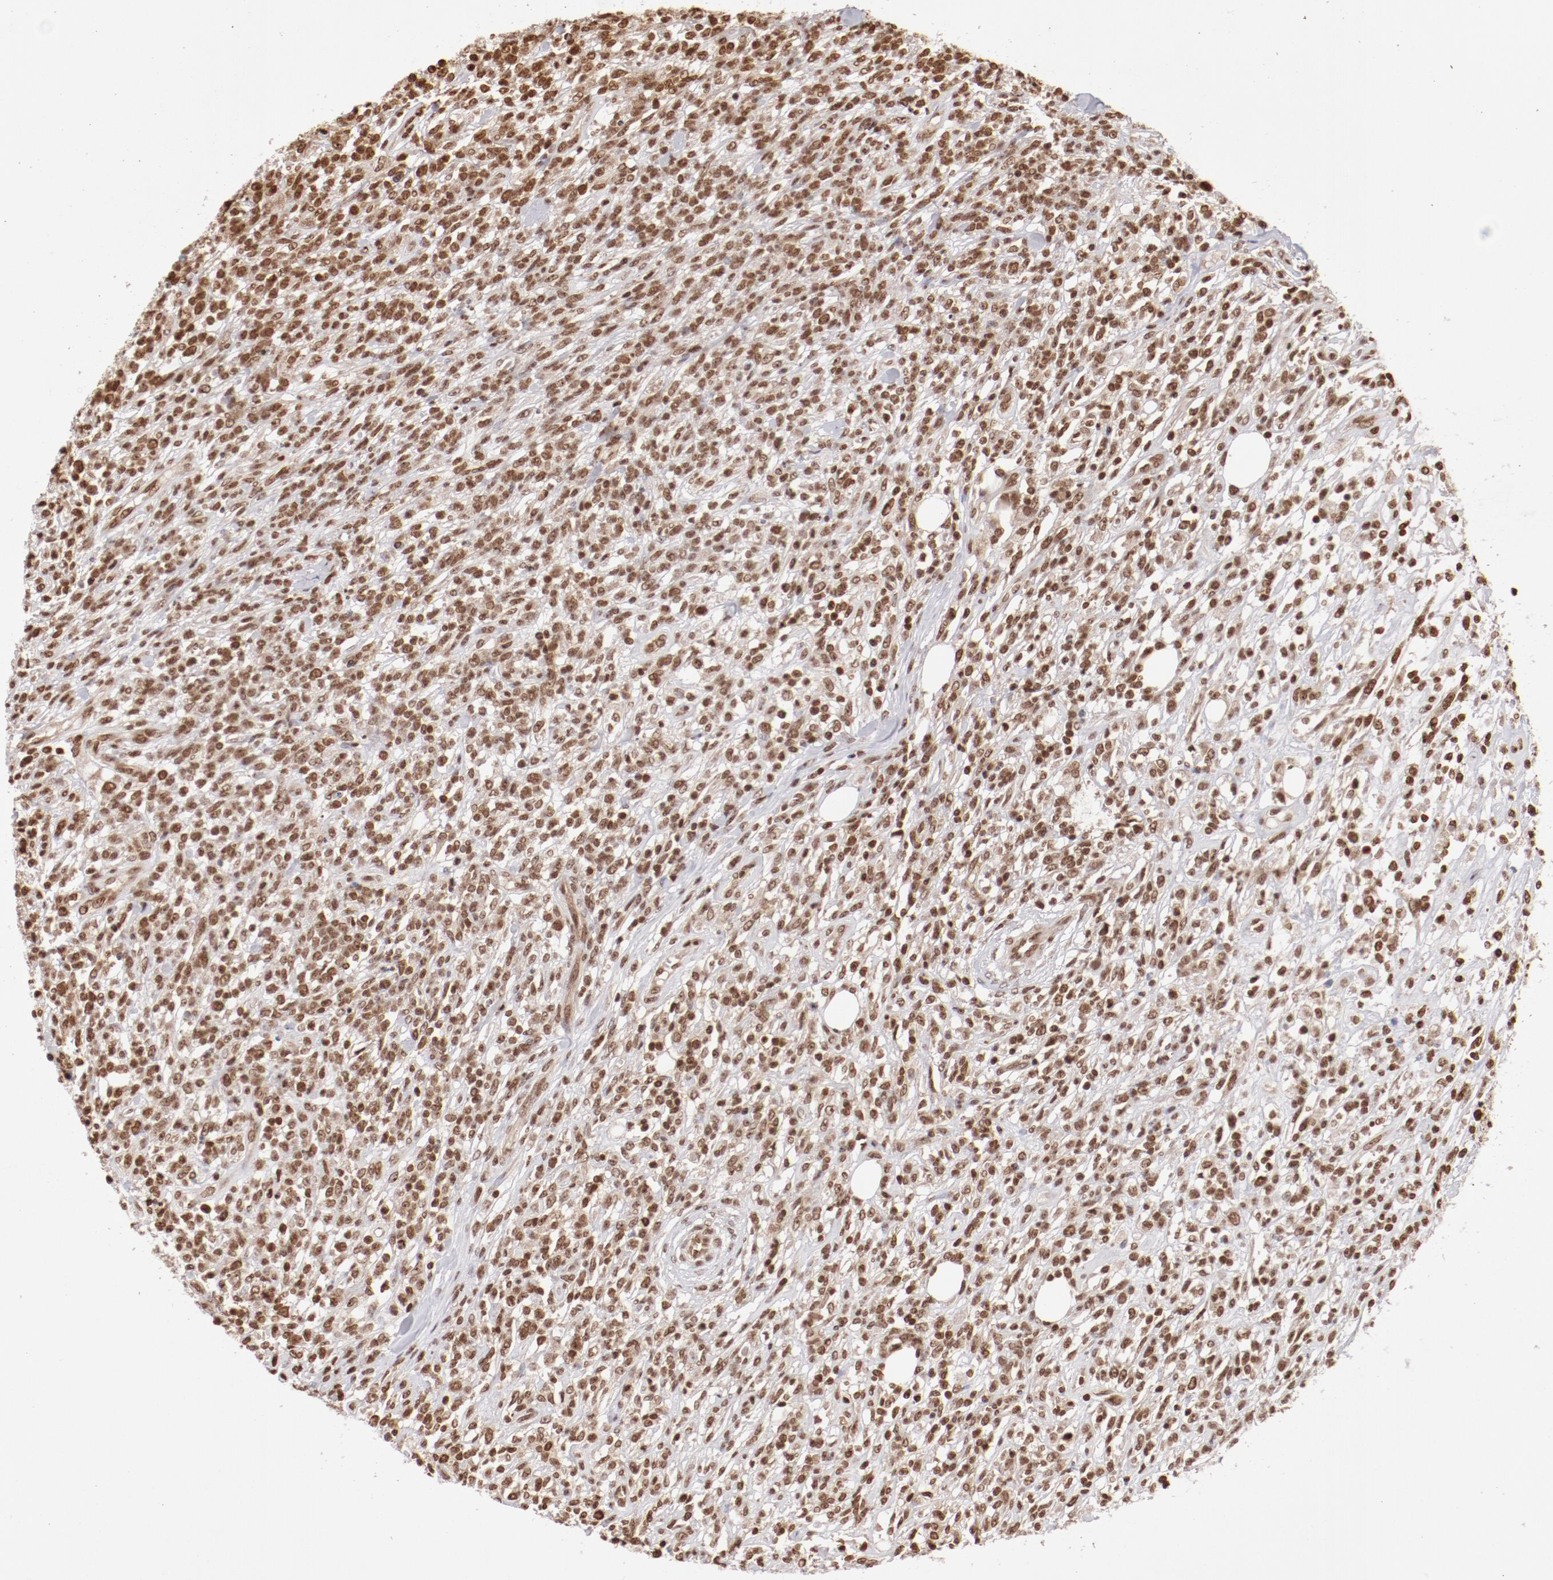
{"staining": {"intensity": "moderate", "quantity": ">75%", "location": "nuclear"}, "tissue": "lymphoma", "cell_type": "Tumor cells", "image_type": "cancer", "snomed": [{"axis": "morphology", "description": "Malignant lymphoma, non-Hodgkin's type, High grade"}, {"axis": "topography", "description": "Lymph node"}], "caption": "Immunohistochemistry (IHC) of malignant lymphoma, non-Hodgkin's type (high-grade) exhibits medium levels of moderate nuclear positivity in approximately >75% of tumor cells. (brown staining indicates protein expression, while blue staining denotes nuclei).", "gene": "ABL2", "patient": {"sex": "female", "age": 73}}